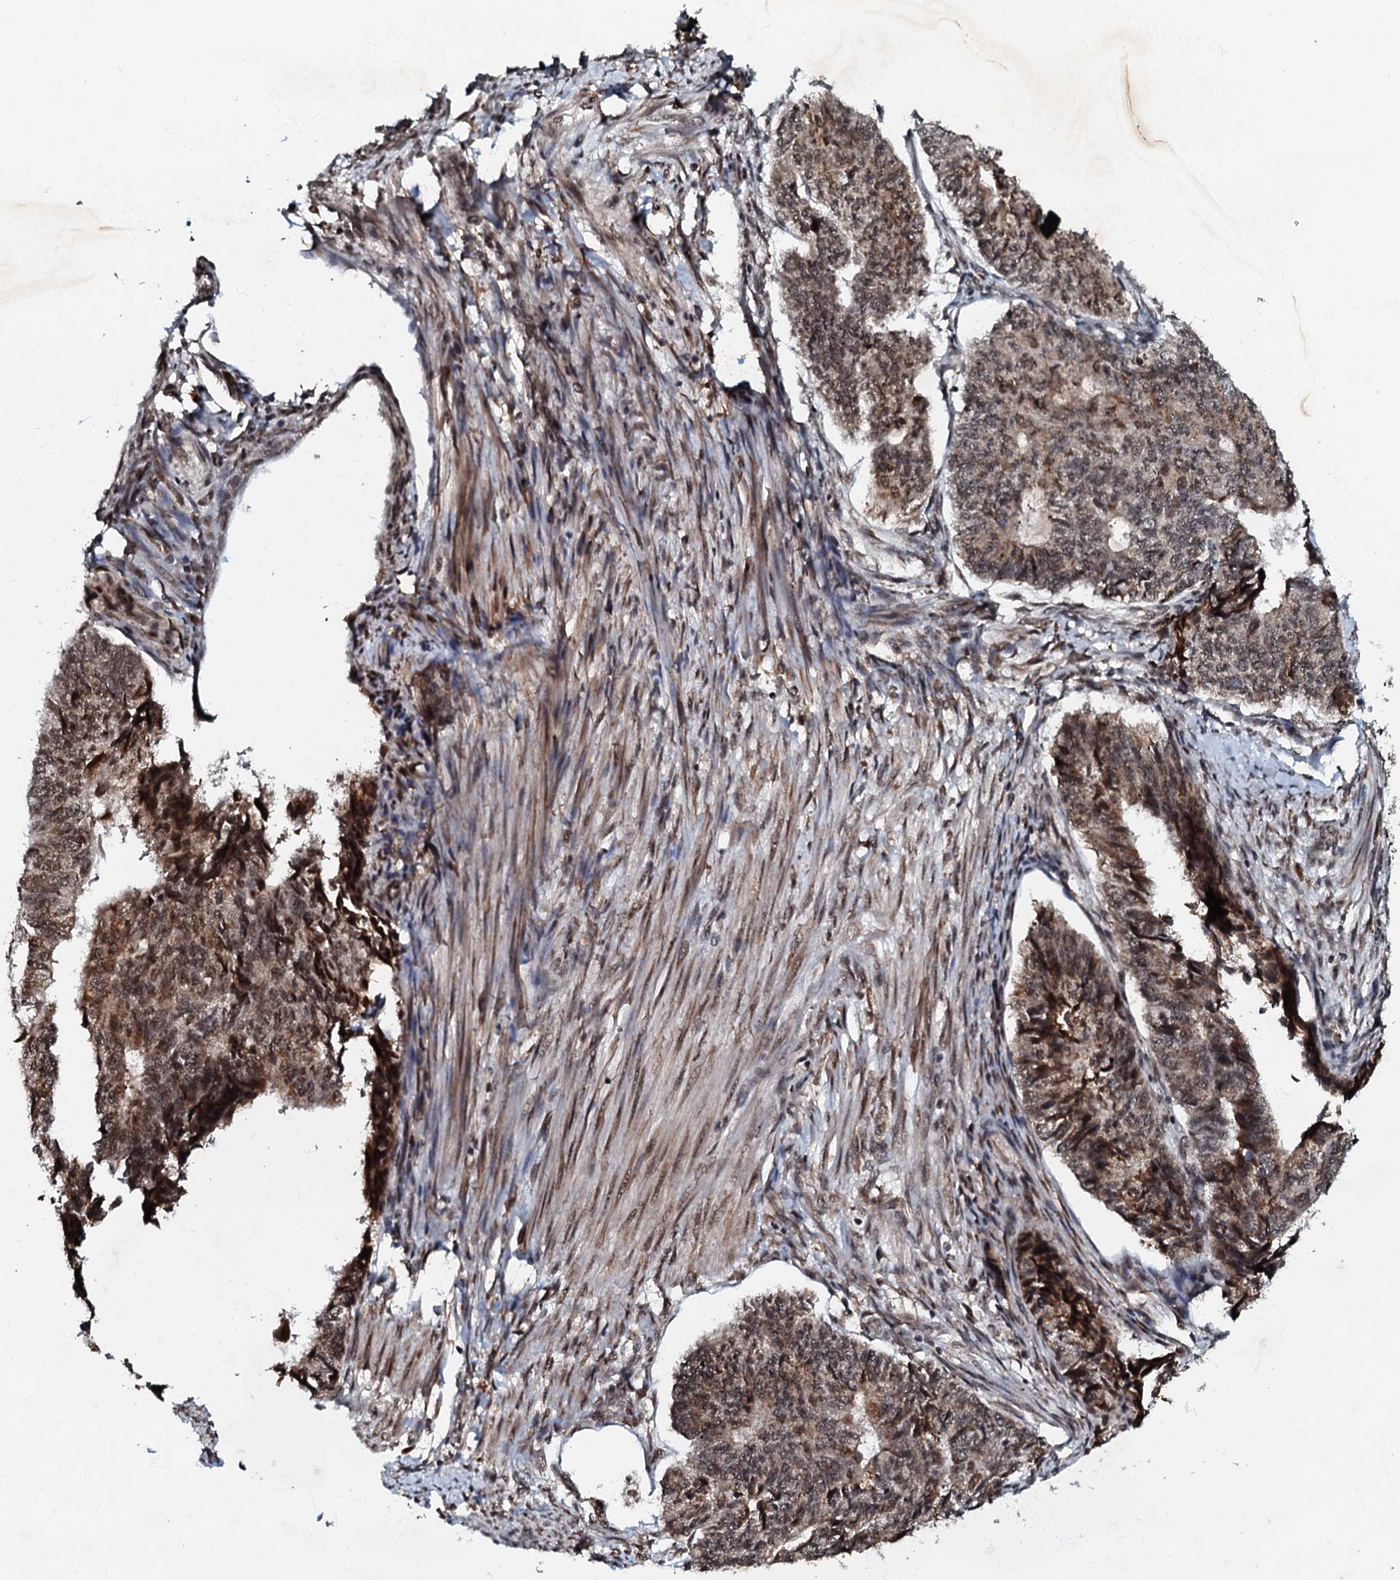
{"staining": {"intensity": "moderate", "quantity": ">75%", "location": "cytoplasmic/membranous,nuclear"}, "tissue": "endometrial cancer", "cell_type": "Tumor cells", "image_type": "cancer", "snomed": [{"axis": "morphology", "description": "Adenocarcinoma, NOS"}, {"axis": "topography", "description": "Endometrium"}], "caption": "This is an image of immunohistochemistry (IHC) staining of endometrial cancer (adenocarcinoma), which shows moderate positivity in the cytoplasmic/membranous and nuclear of tumor cells.", "gene": "C18orf32", "patient": {"sex": "female", "age": 32}}